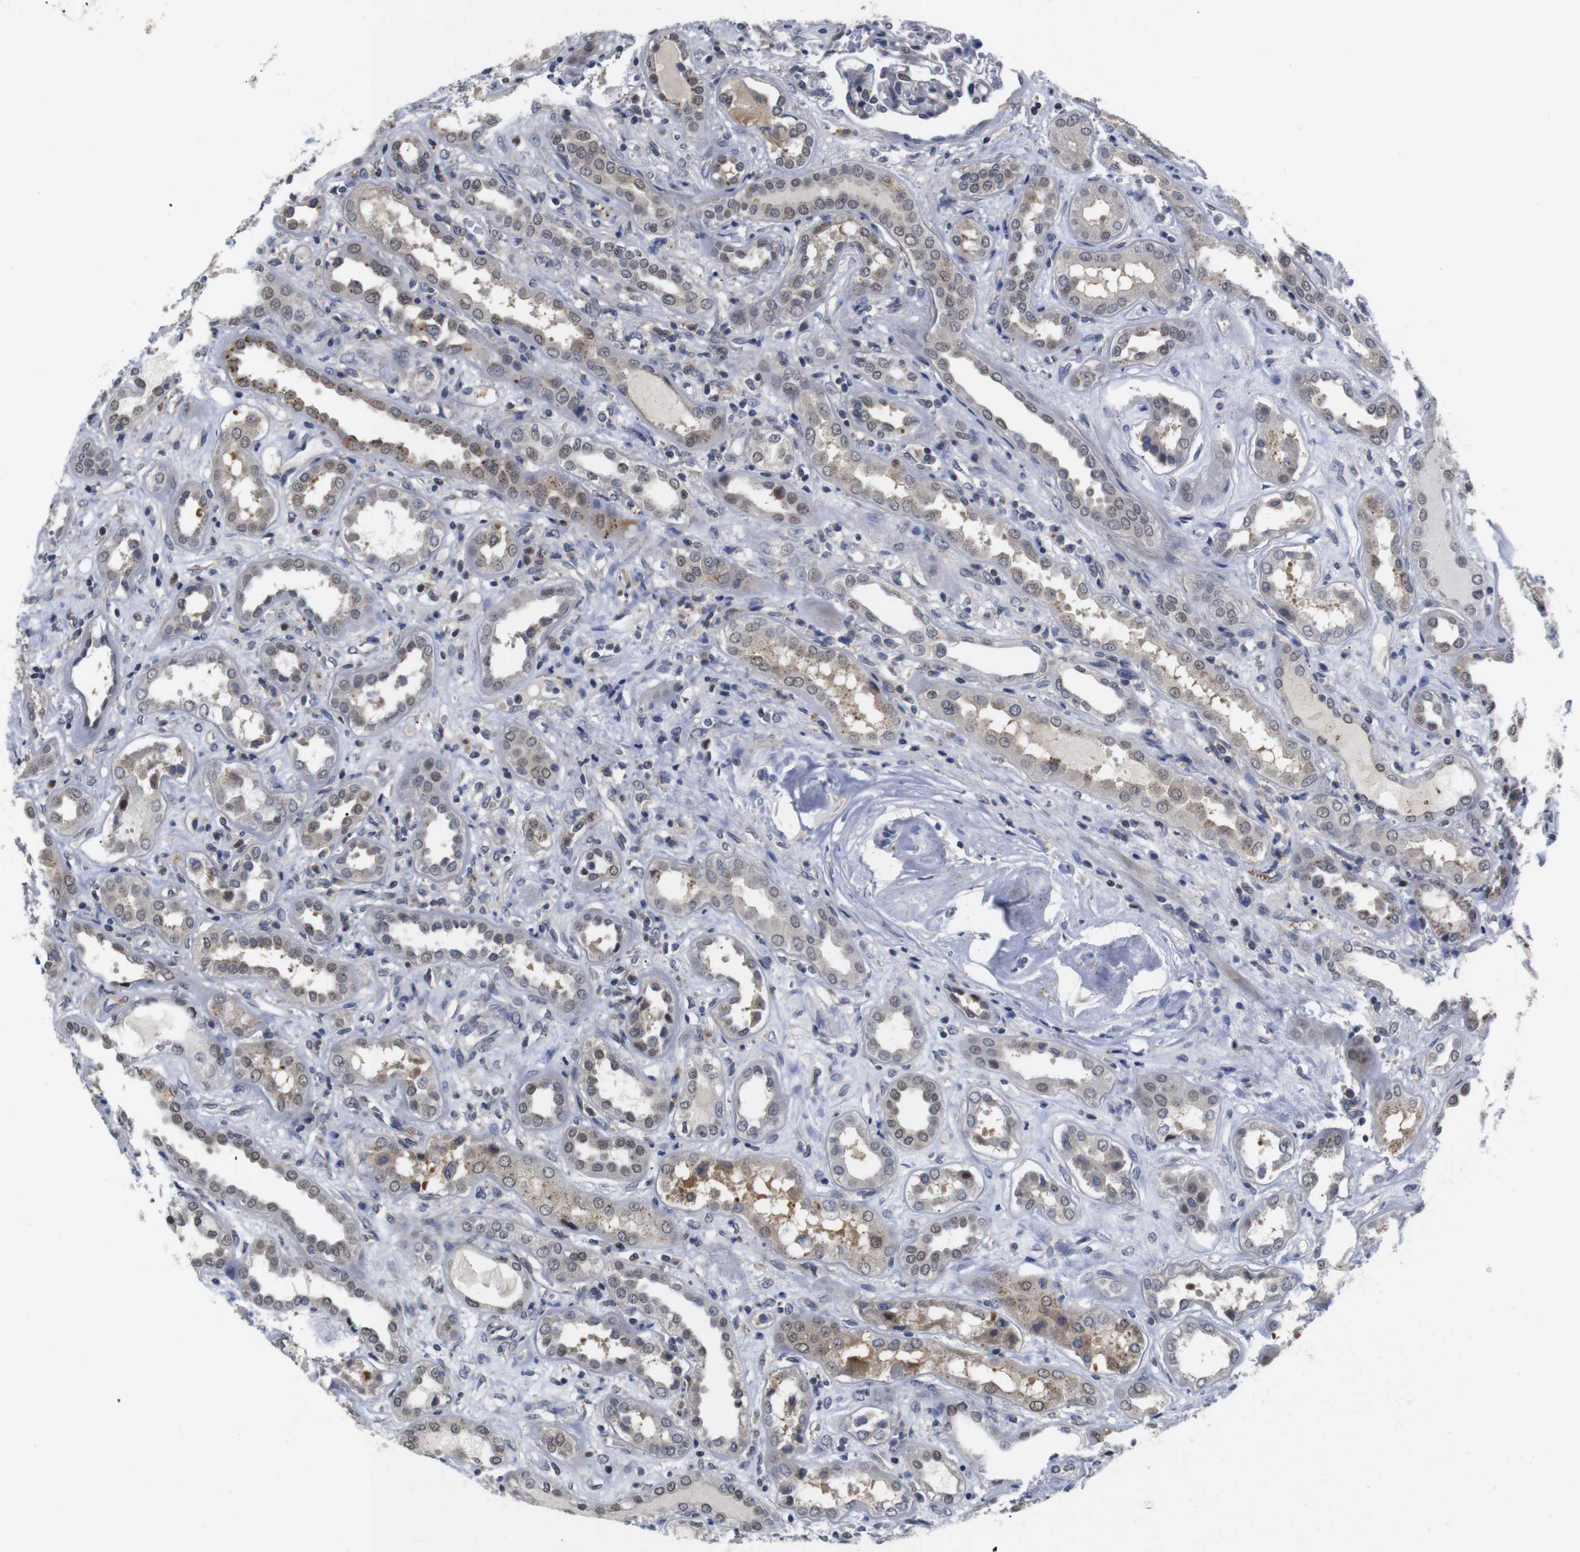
{"staining": {"intensity": "moderate", "quantity": "<25%", "location": "nuclear"}, "tissue": "kidney", "cell_type": "Cells in glomeruli", "image_type": "normal", "snomed": [{"axis": "morphology", "description": "Normal tissue, NOS"}, {"axis": "topography", "description": "Kidney"}], "caption": "This is a histology image of IHC staining of normal kidney, which shows moderate staining in the nuclear of cells in glomeruli.", "gene": "FNTA", "patient": {"sex": "male", "age": 59}}